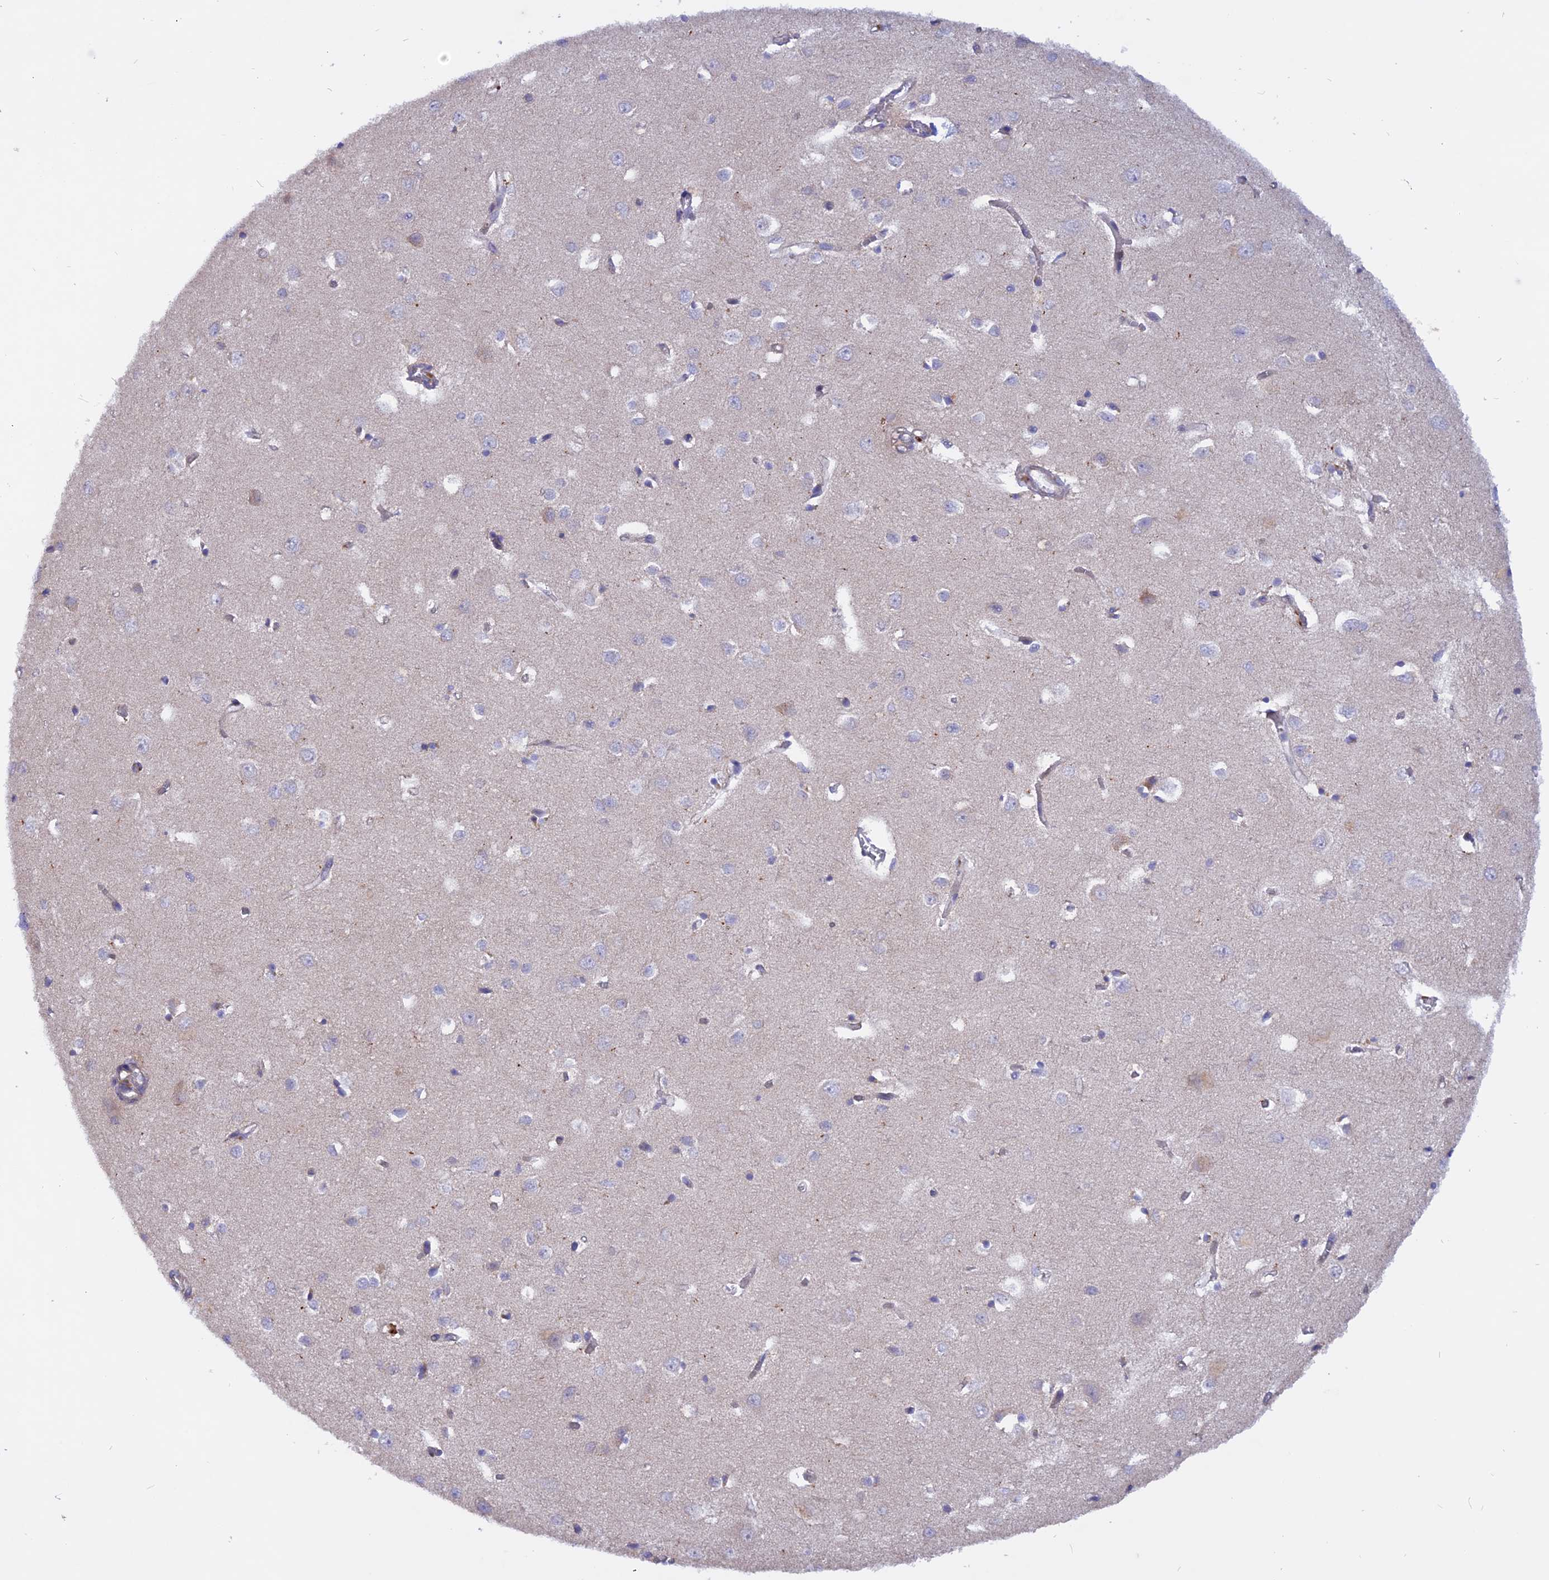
{"staining": {"intensity": "negative", "quantity": "none", "location": "none"}, "tissue": "cerebral cortex", "cell_type": "Endothelial cells", "image_type": "normal", "snomed": [{"axis": "morphology", "description": "Normal tissue, NOS"}, {"axis": "topography", "description": "Cerebral cortex"}], "caption": "The image shows no significant staining in endothelial cells of cerebral cortex.", "gene": "HYCC1", "patient": {"sex": "female", "age": 64}}